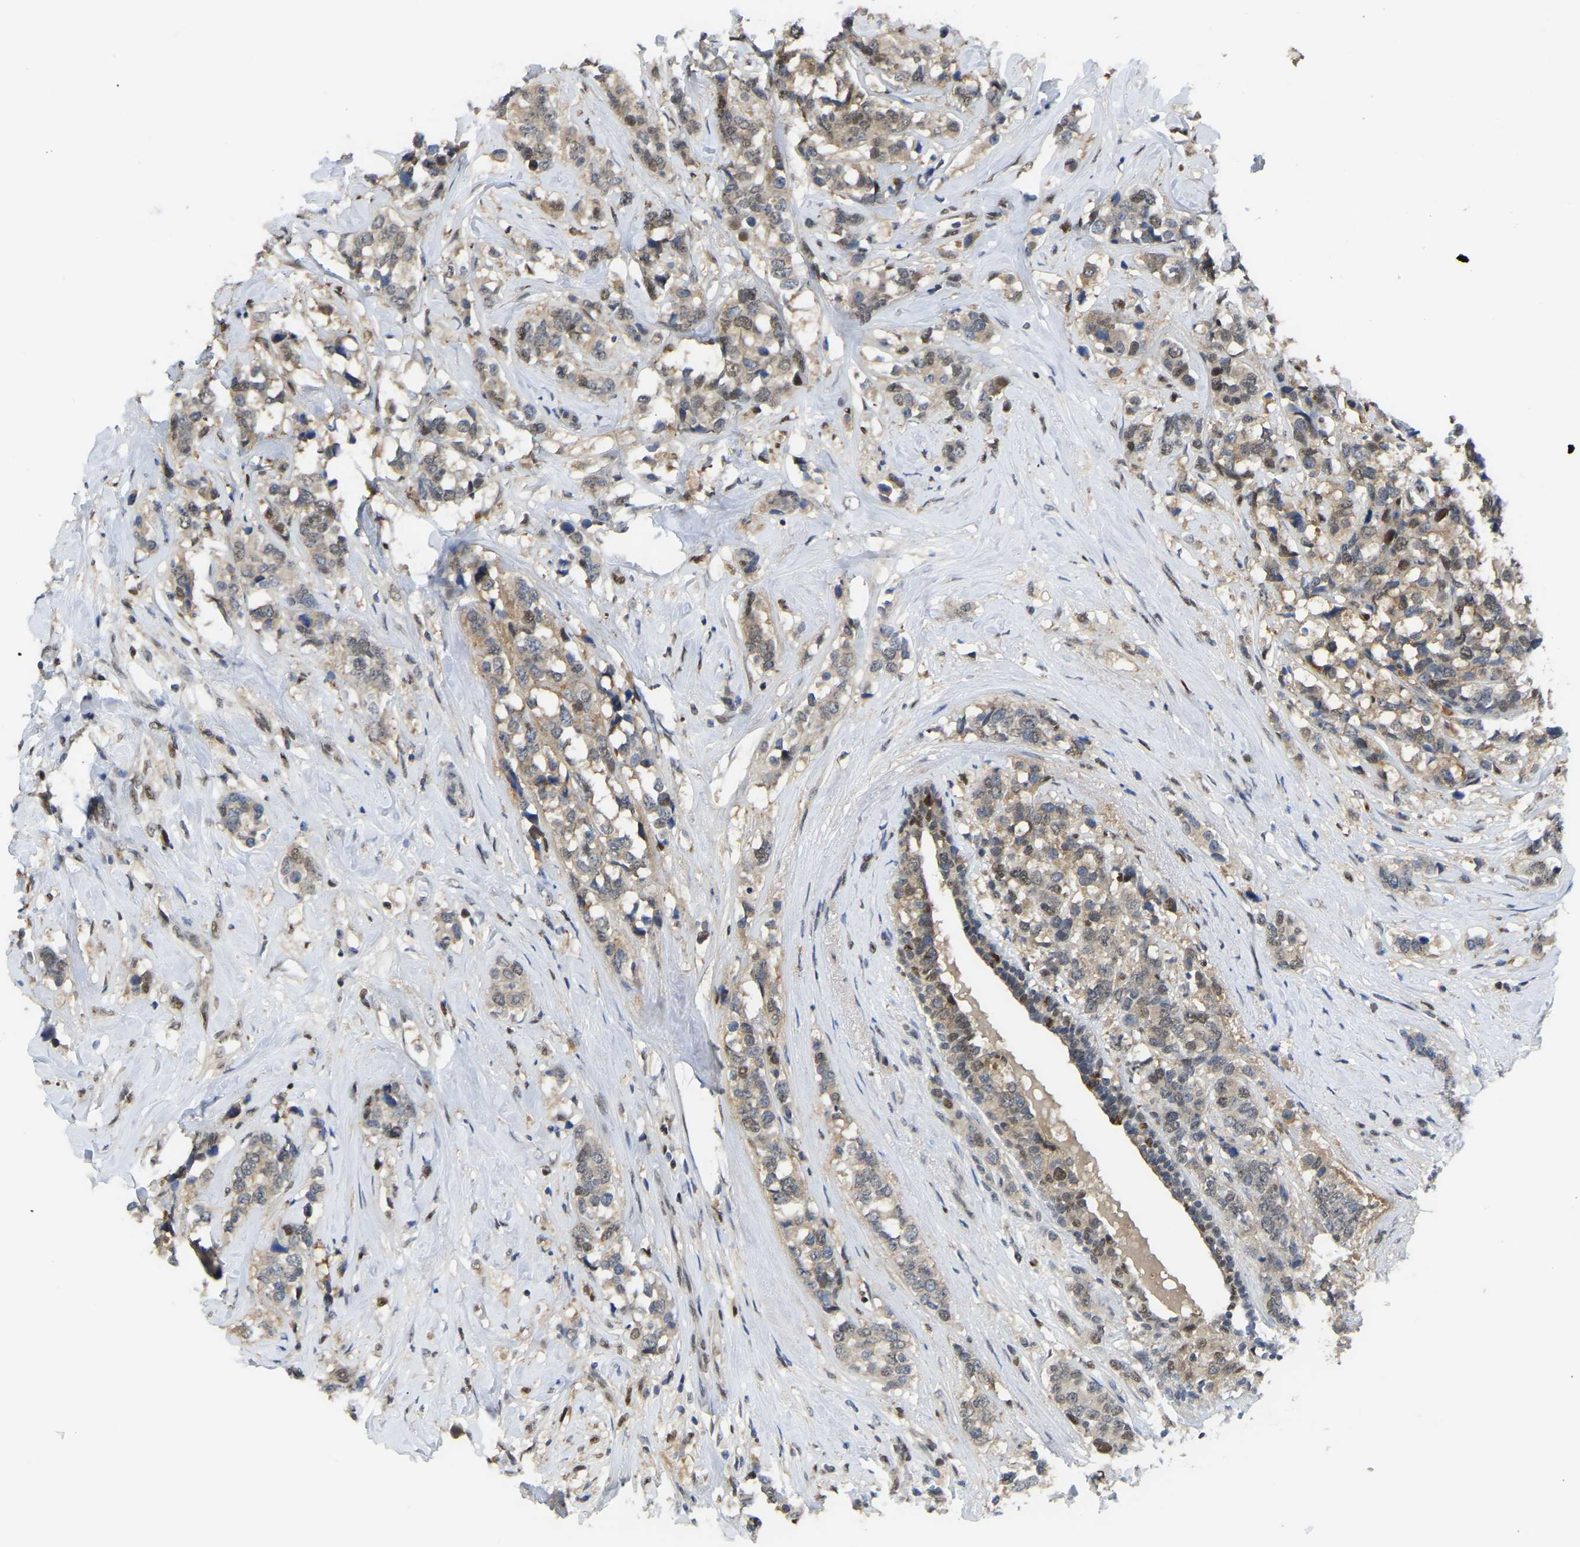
{"staining": {"intensity": "moderate", "quantity": "25%-75%", "location": "cytoplasmic/membranous,nuclear"}, "tissue": "breast cancer", "cell_type": "Tumor cells", "image_type": "cancer", "snomed": [{"axis": "morphology", "description": "Lobular carcinoma"}, {"axis": "topography", "description": "Breast"}], "caption": "Immunohistochemistry (DAB) staining of human breast cancer (lobular carcinoma) exhibits moderate cytoplasmic/membranous and nuclear protein staining in approximately 25%-75% of tumor cells.", "gene": "KLRG2", "patient": {"sex": "female", "age": 59}}